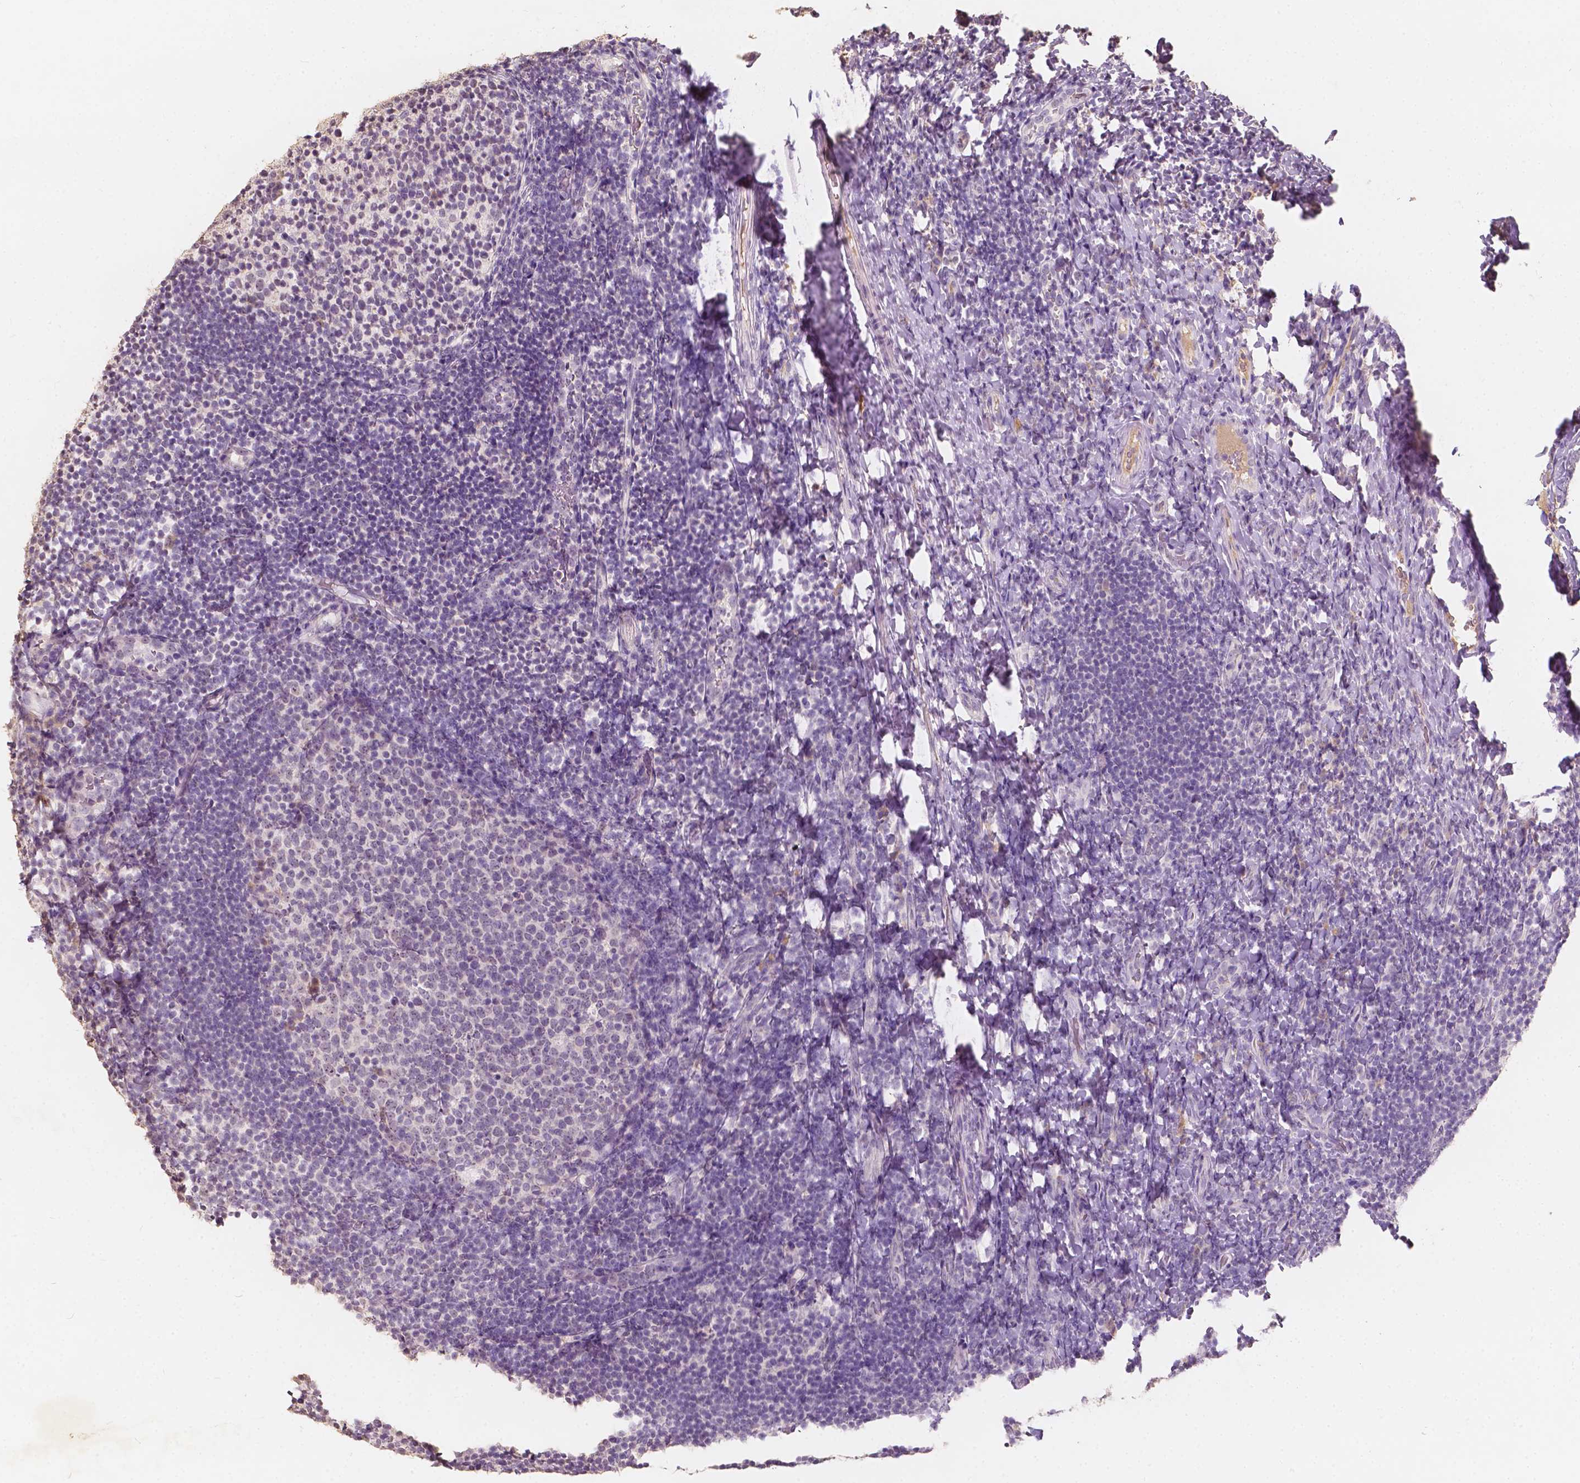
{"staining": {"intensity": "negative", "quantity": "none", "location": "none"}, "tissue": "tonsil", "cell_type": "Germinal center cells", "image_type": "normal", "snomed": [{"axis": "morphology", "description": "Normal tissue, NOS"}, {"axis": "topography", "description": "Tonsil"}], "caption": "Protein analysis of benign tonsil demonstrates no significant expression in germinal center cells.", "gene": "SOX15", "patient": {"sex": "female", "age": 10}}